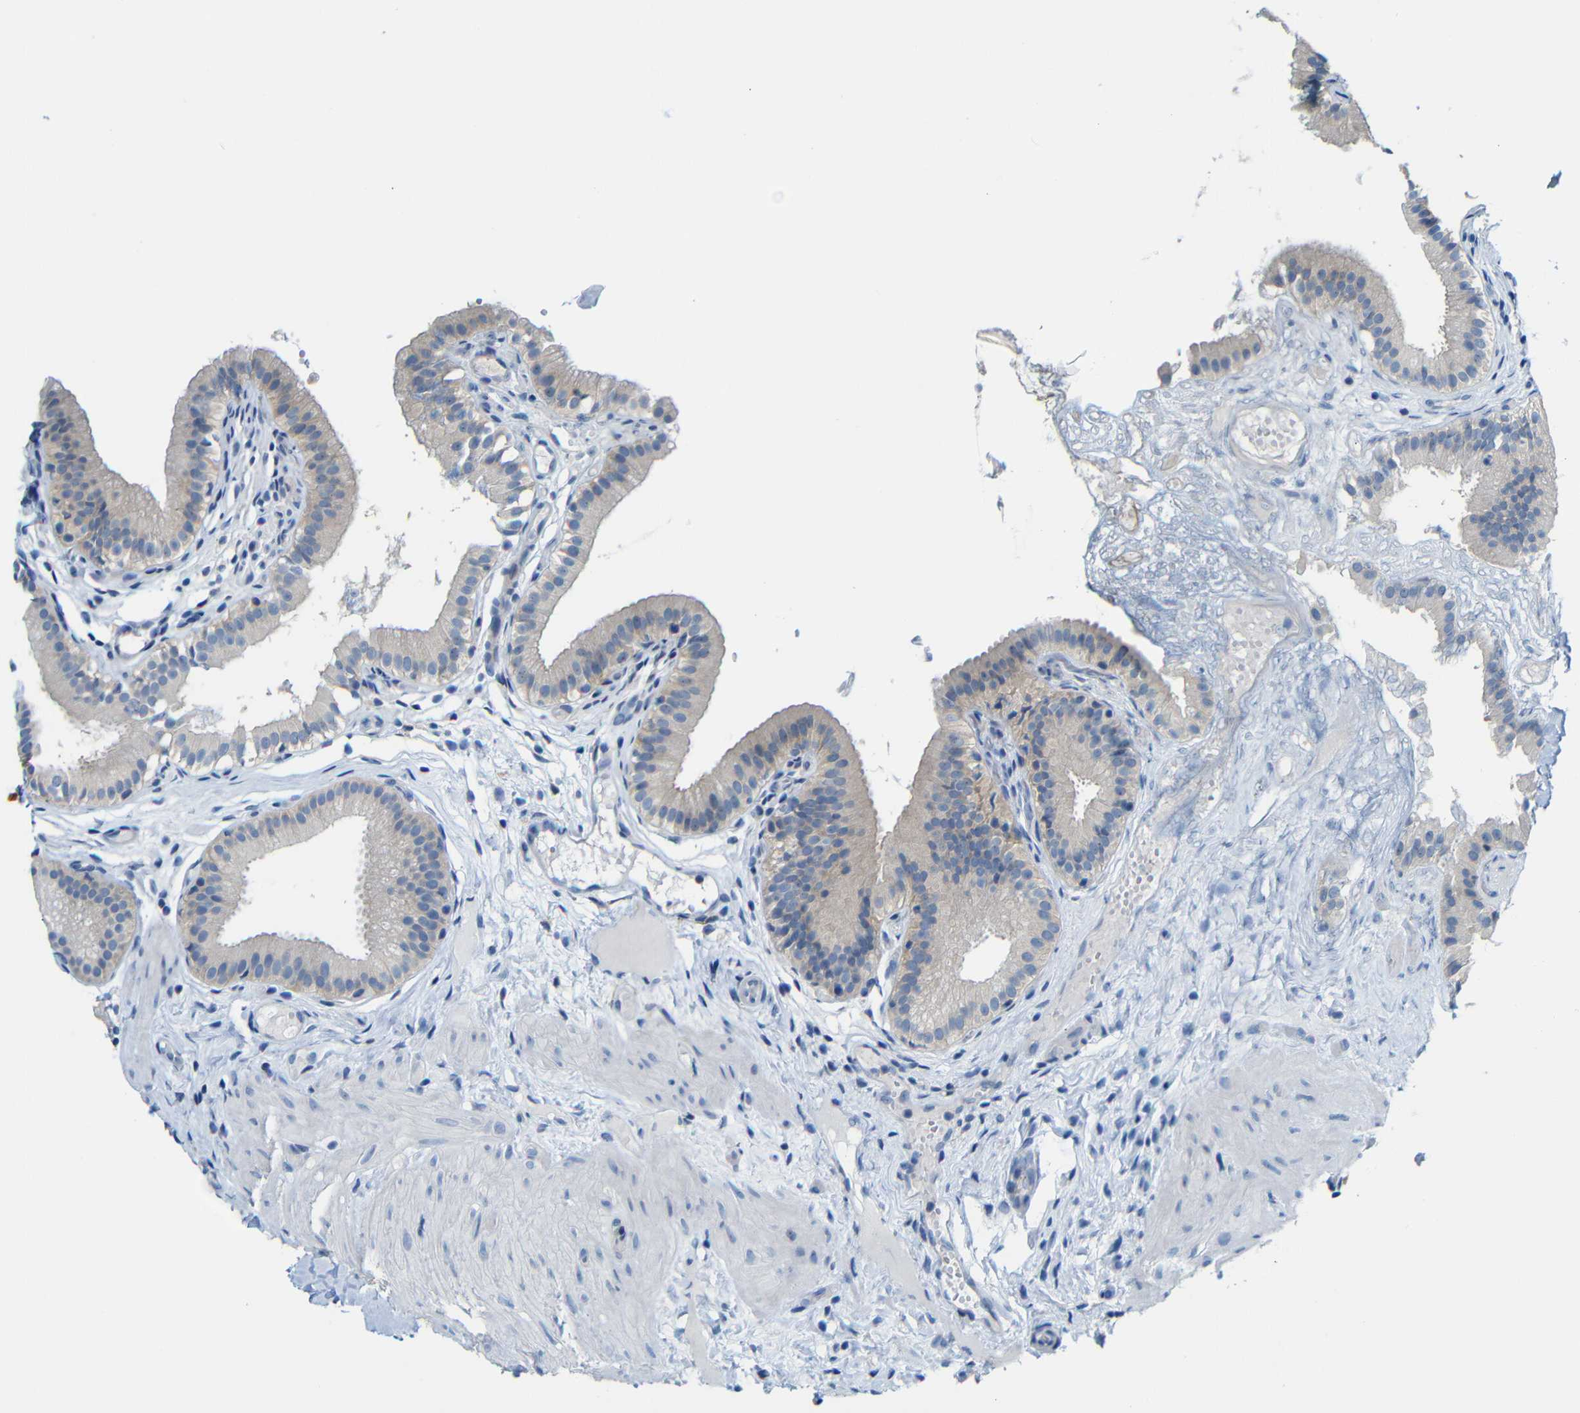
{"staining": {"intensity": "weak", "quantity": "<25%", "location": "cytoplasmic/membranous"}, "tissue": "gallbladder", "cell_type": "Glandular cells", "image_type": "normal", "snomed": [{"axis": "morphology", "description": "Normal tissue, NOS"}, {"axis": "topography", "description": "Gallbladder"}], "caption": "Human gallbladder stained for a protein using immunohistochemistry (IHC) demonstrates no expression in glandular cells.", "gene": "C1orf210", "patient": {"sex": "female", "age": 26}}